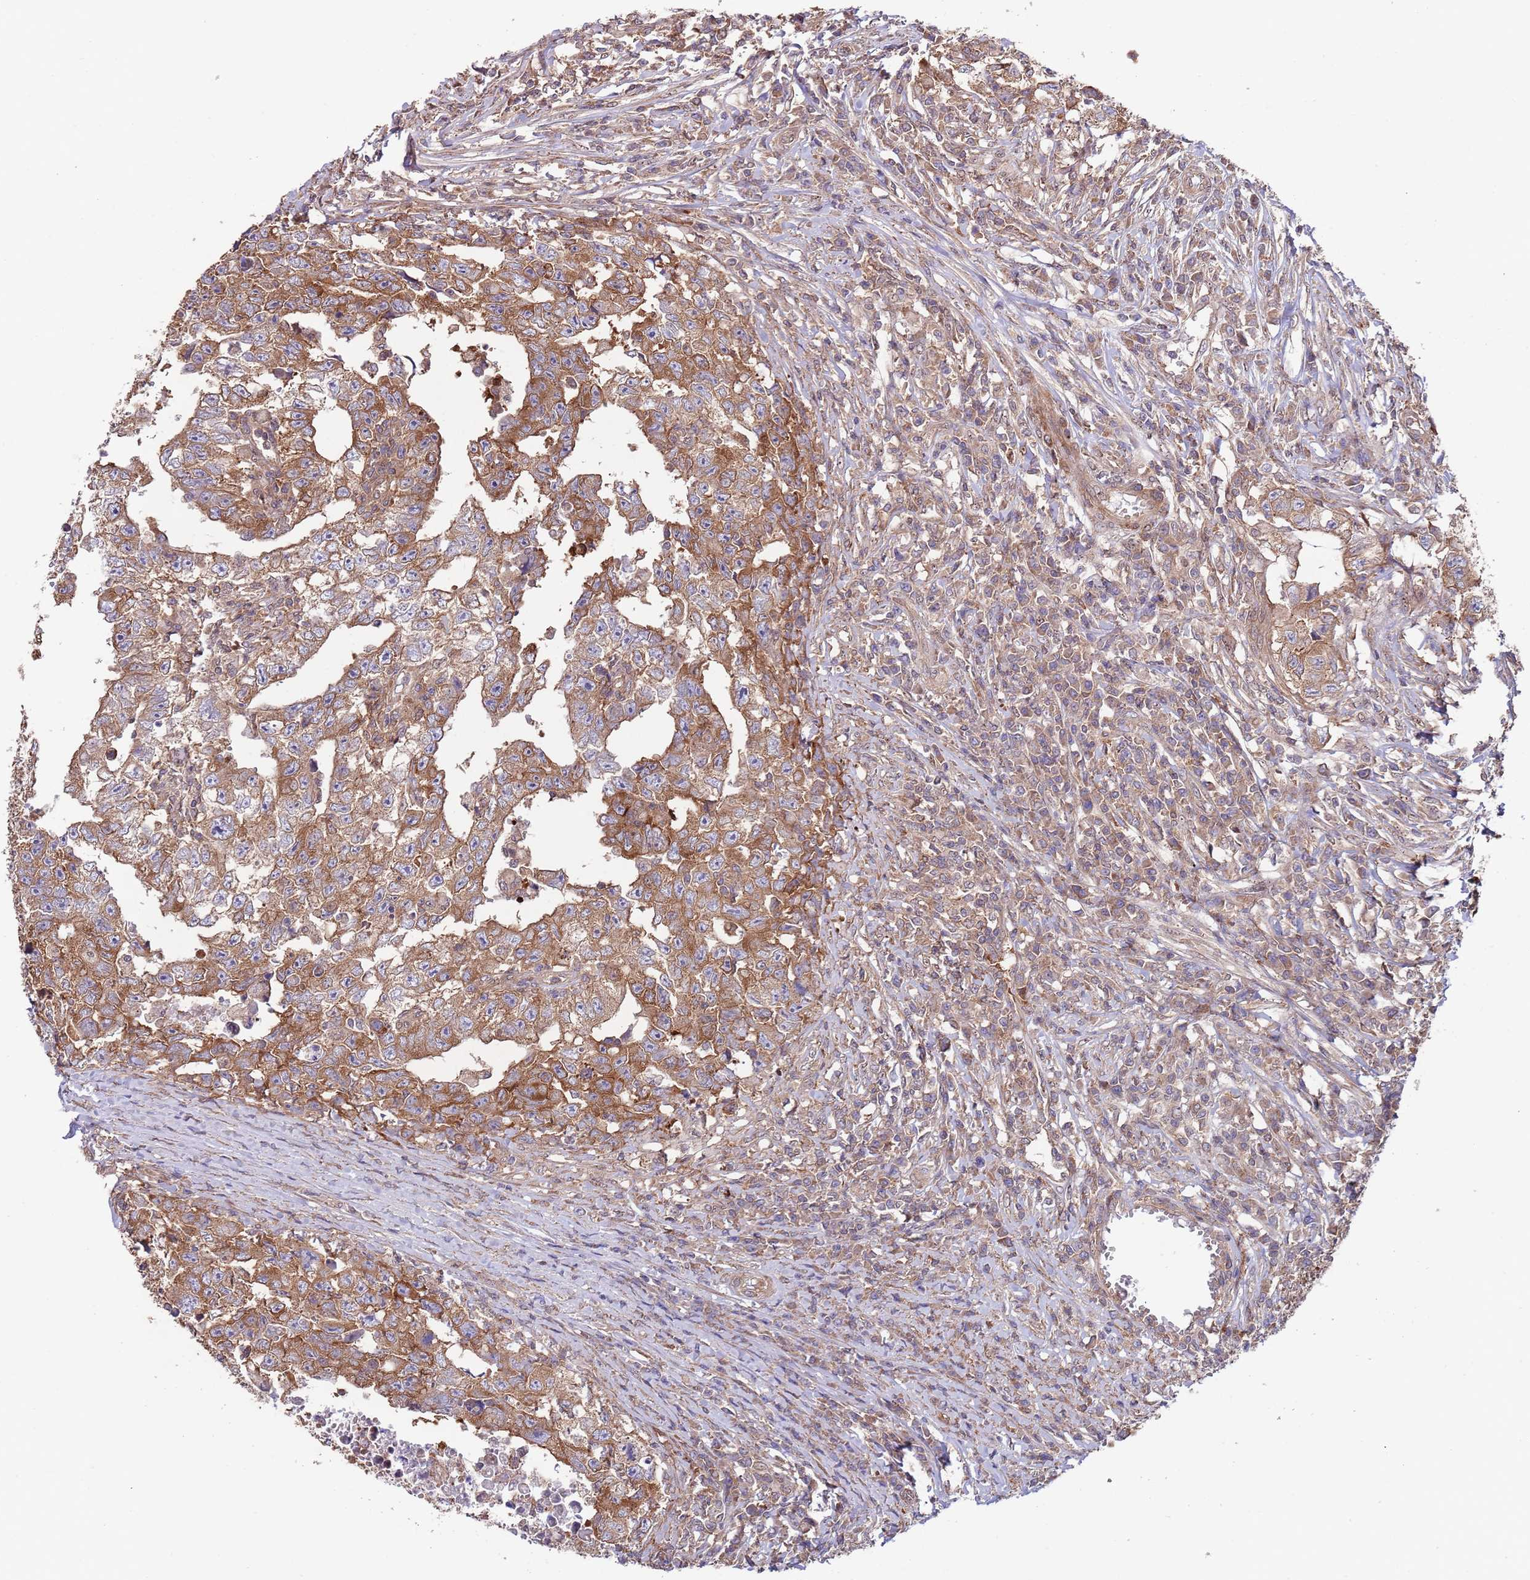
{"staining": {"intensity": "moderate", "quantity": ">75%", "location": "cytoplasmic/membranous"}, "tissue": "testis cancer", "cell_type": "Tumor cells", "image_type": "cancer", "snomed": [{"axis": "morphology", "description": "Carcinoma, Embryonal, NOS"}, {"axis": "topography", "description": "Testis"}], "caption": "About >75% of tumor cells in human testis cancer (embryonal carcinoma) exhibit moderate cytoplasmic/membranous protein positivity as visualized by brown immunohistochemical staining.", "gene": "RNF19B", "patient": {"sex": "male", "age": 25}}